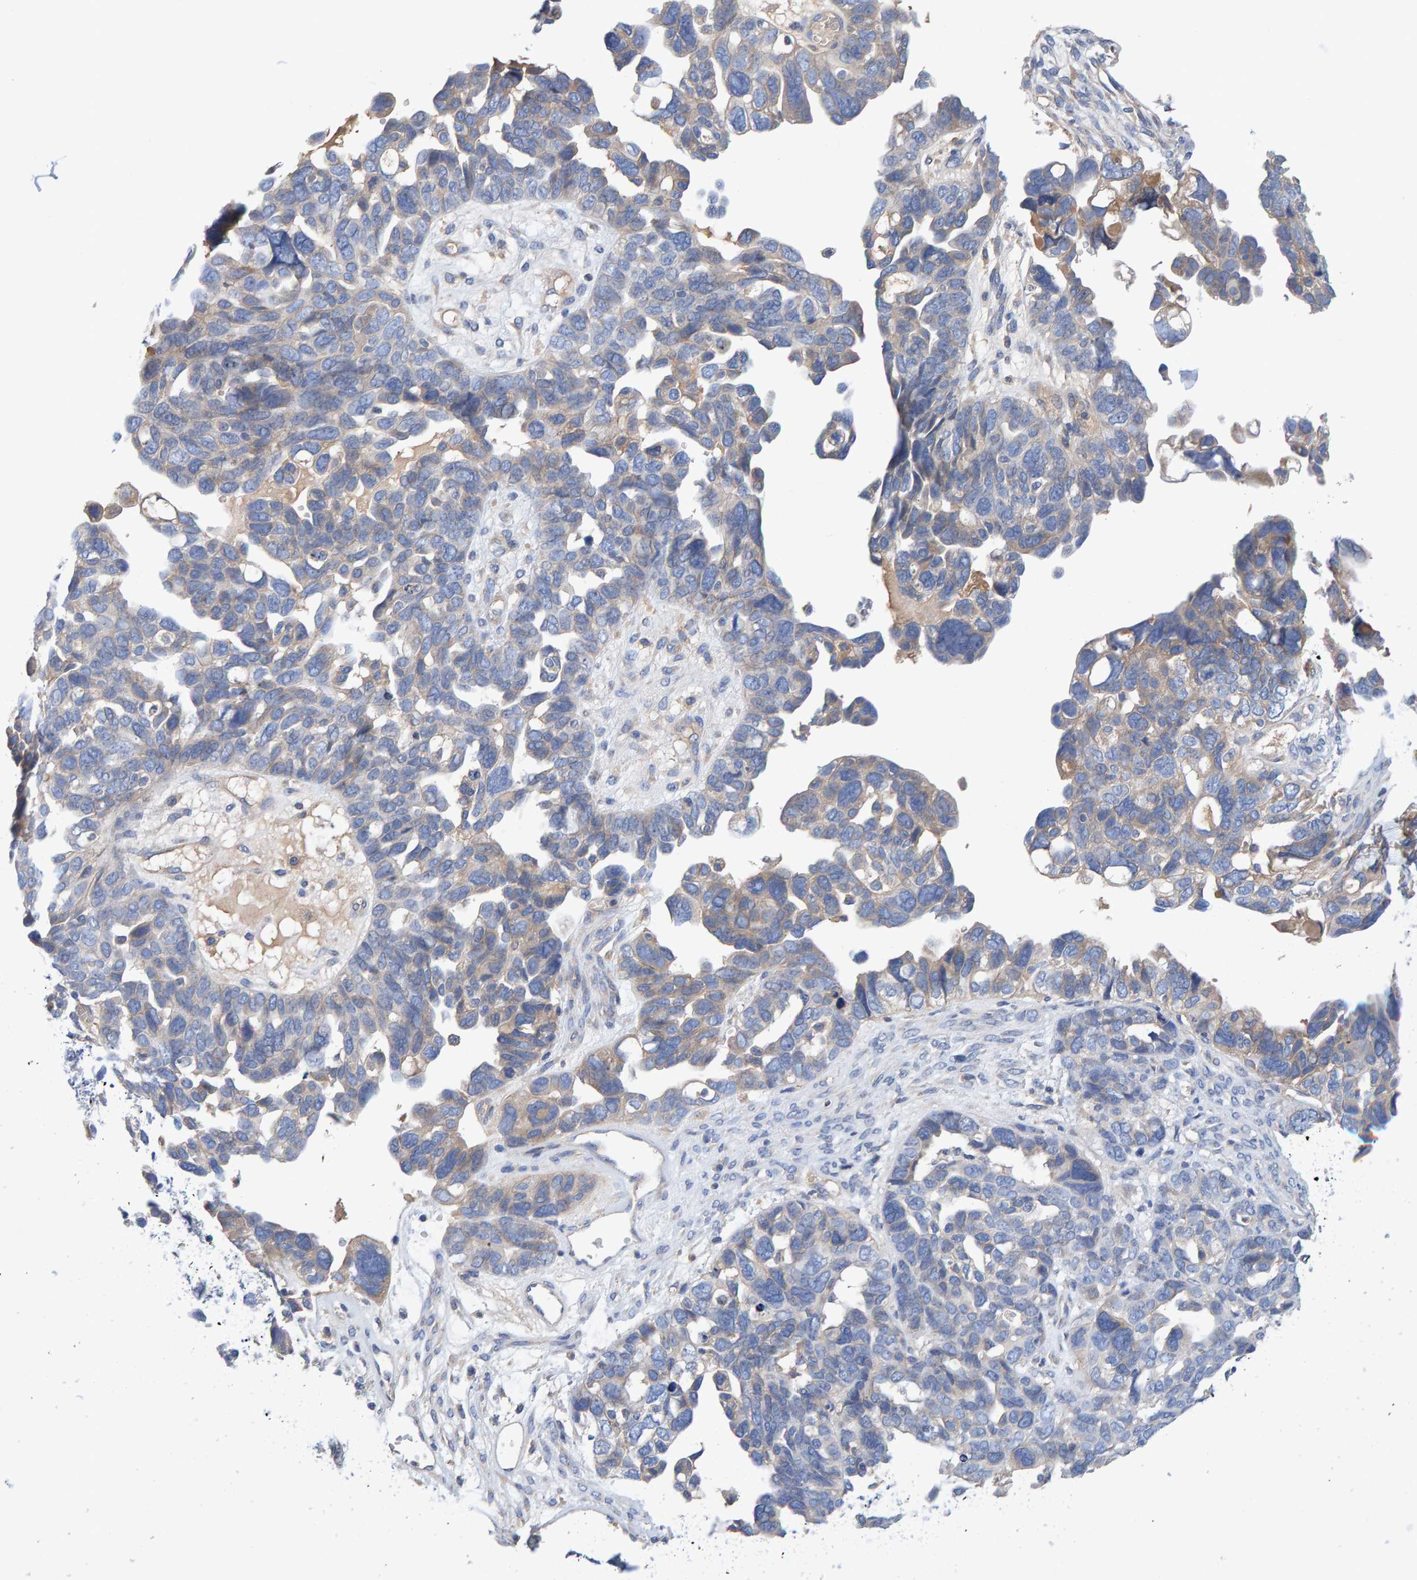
{"staining": {"intensity": "weak", "quantity": "25%-75%", "location": "cytoplasmic/membranous"}, "tissue": "ovarian cancer", "cell_type": "Tumor cells", "image_type": "cancer", "snomed": [{"axis": "morphology", "description": "Cystadenocarcinoma, mucinous, NOS"}, {"axis": "topography", "description": "Ovary"}], "caption": "Immunohistochemical staining of ovarian cancer (mucinous cystadenocarcinoma) displays low levels of weak cytoplasmic/membranous positivity in about 25%-75% of tumor cells.", "gene": "EFR3A", "patient": {"sex": "female", "age": 61}}